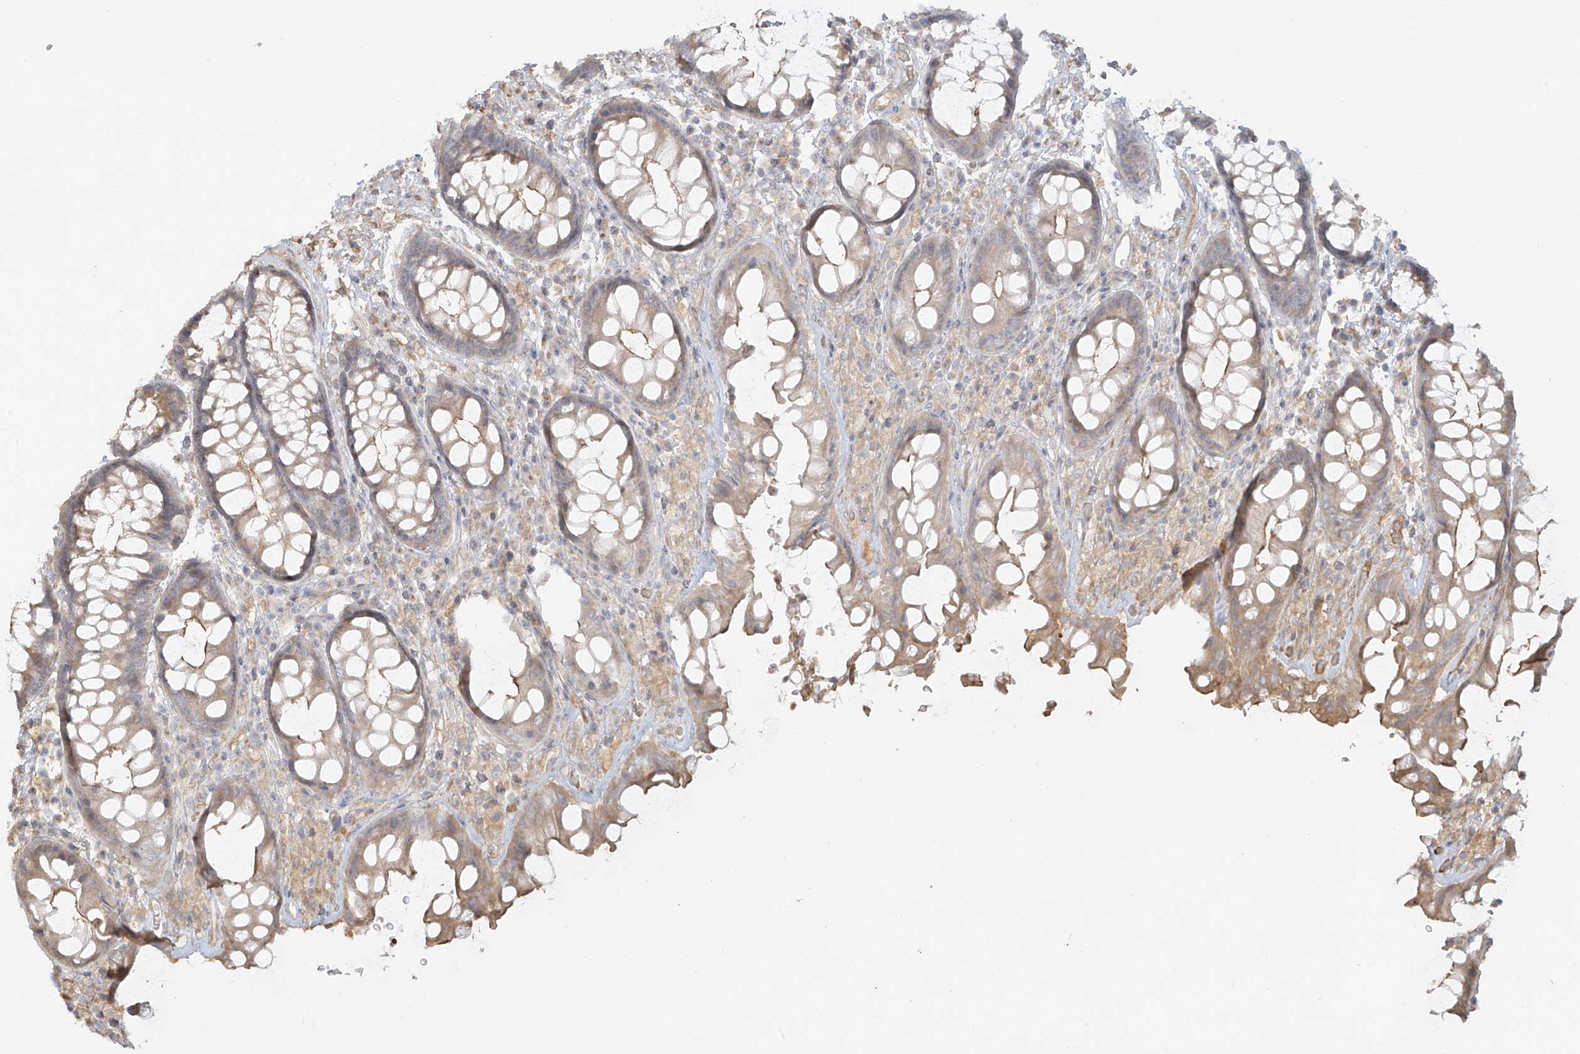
{"staining": {"intensity": "weak", "quantity": "25%-75%", "location": "cytoplasmic/membranous"}, "tissue": "rectum", "cell_type": "Glandular cells", "image_type": "normal", "snomed": [{"axis": "morphology", "description": "Normal tissue, NOS"}, {"axis": "topography", "description": "Rectum"}], "caption": "Unremarkable rectum exhibits weak cytoplasmic/membranous positivity in about 25%-75% of glandular cells, visualized by immunohistochemistry.", "gene": "UPK1B", "patient": {"sex": "male", "age": 64}}